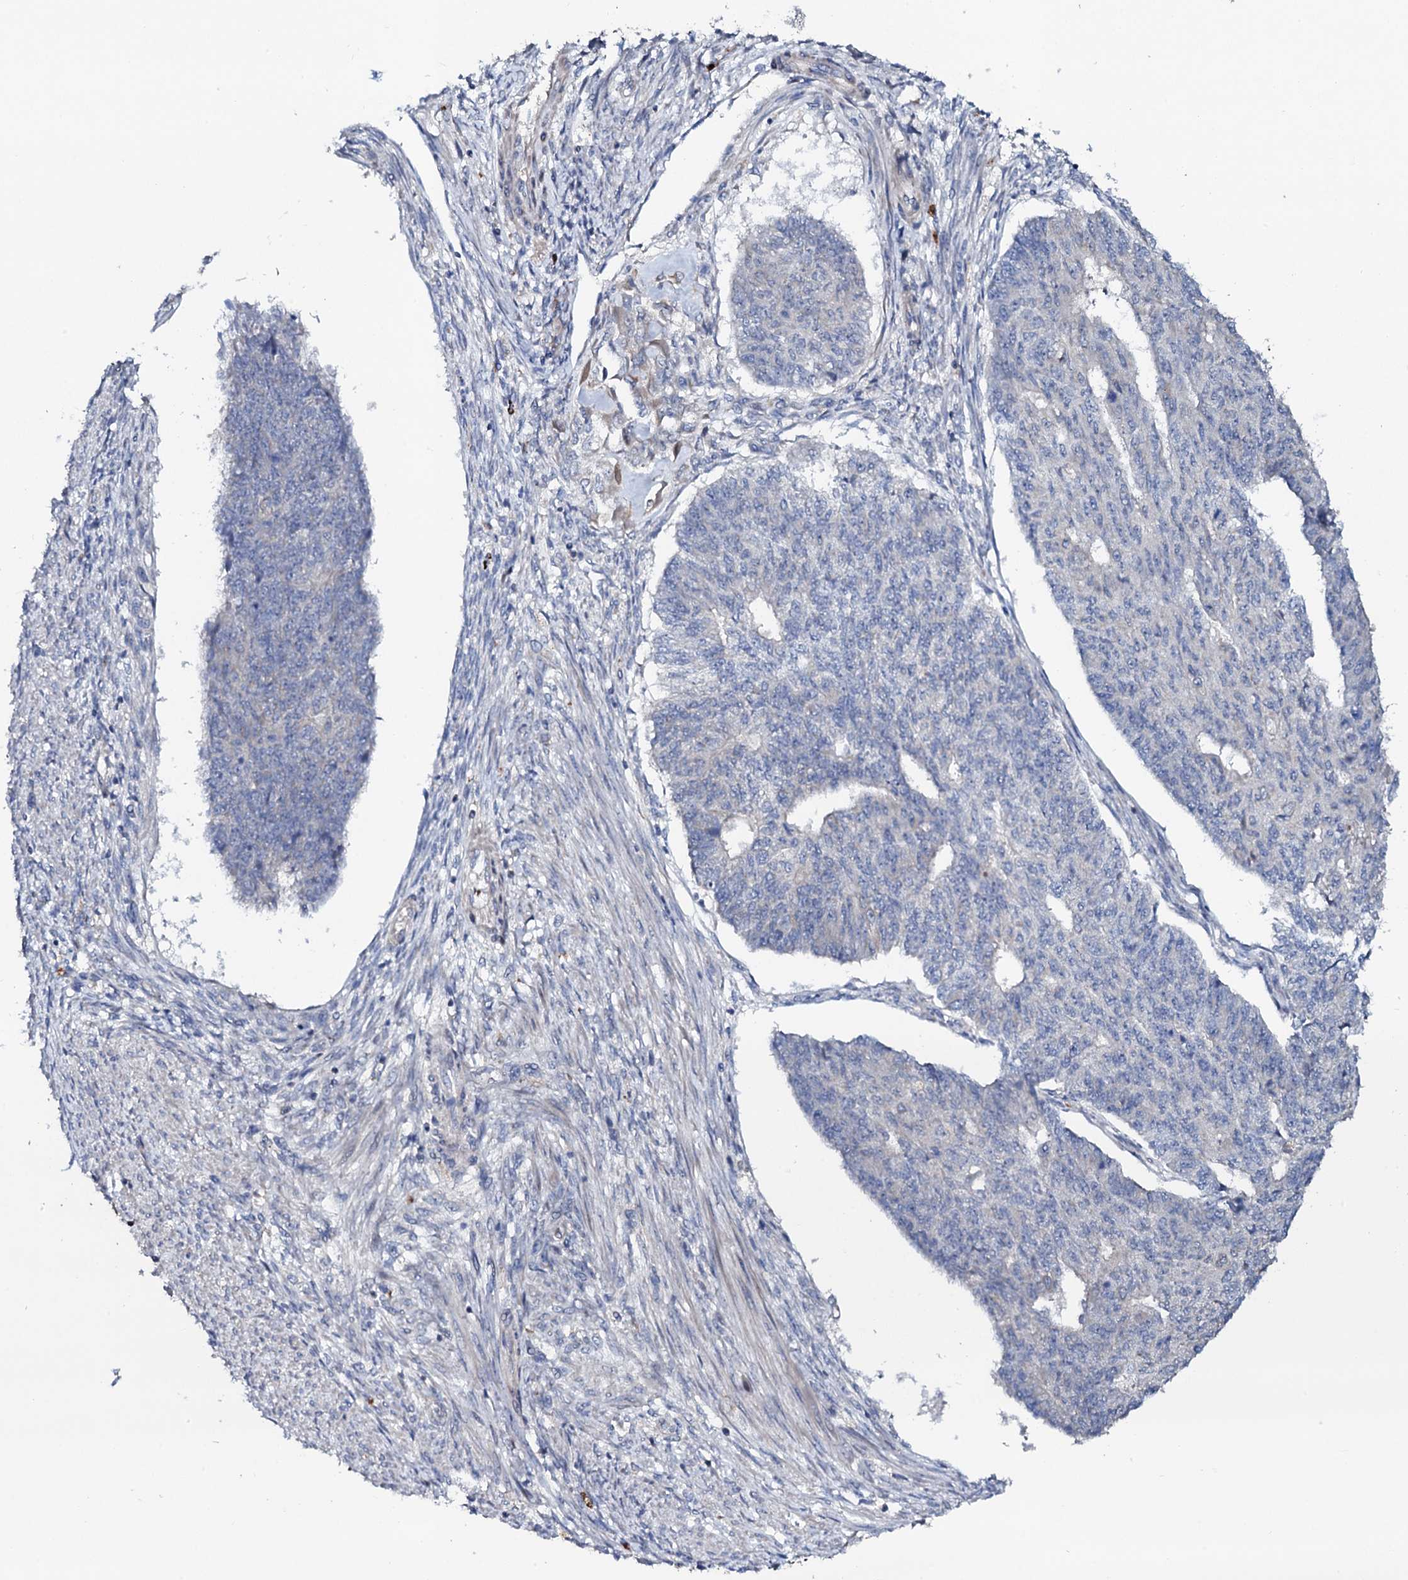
{"staining": {"intensity": "negative", "quantity": "none", "location": "none"}, "tissue": "endometrial cancer", "cell_type": "Tumor cells", "image_type": "cancer", "snomed": [{"axis": "morphology", "description": "Adenocarcinoma, NOS"}, {"axis": "topography", "description": "Endometrium"}], "caption": "Endometrial adenocarcinoma was stained to show a protein in brown. There is no significant staining in tumor cells. Brightfield microscopy of immunohistochemistry (IHC) stained with DAB (3,3'-diaminobenzidine) (brown) and hematoxylin (blue), captured at high magnification.", "gene": "COG6", "patient": {"sex": "female", "age": 32}}